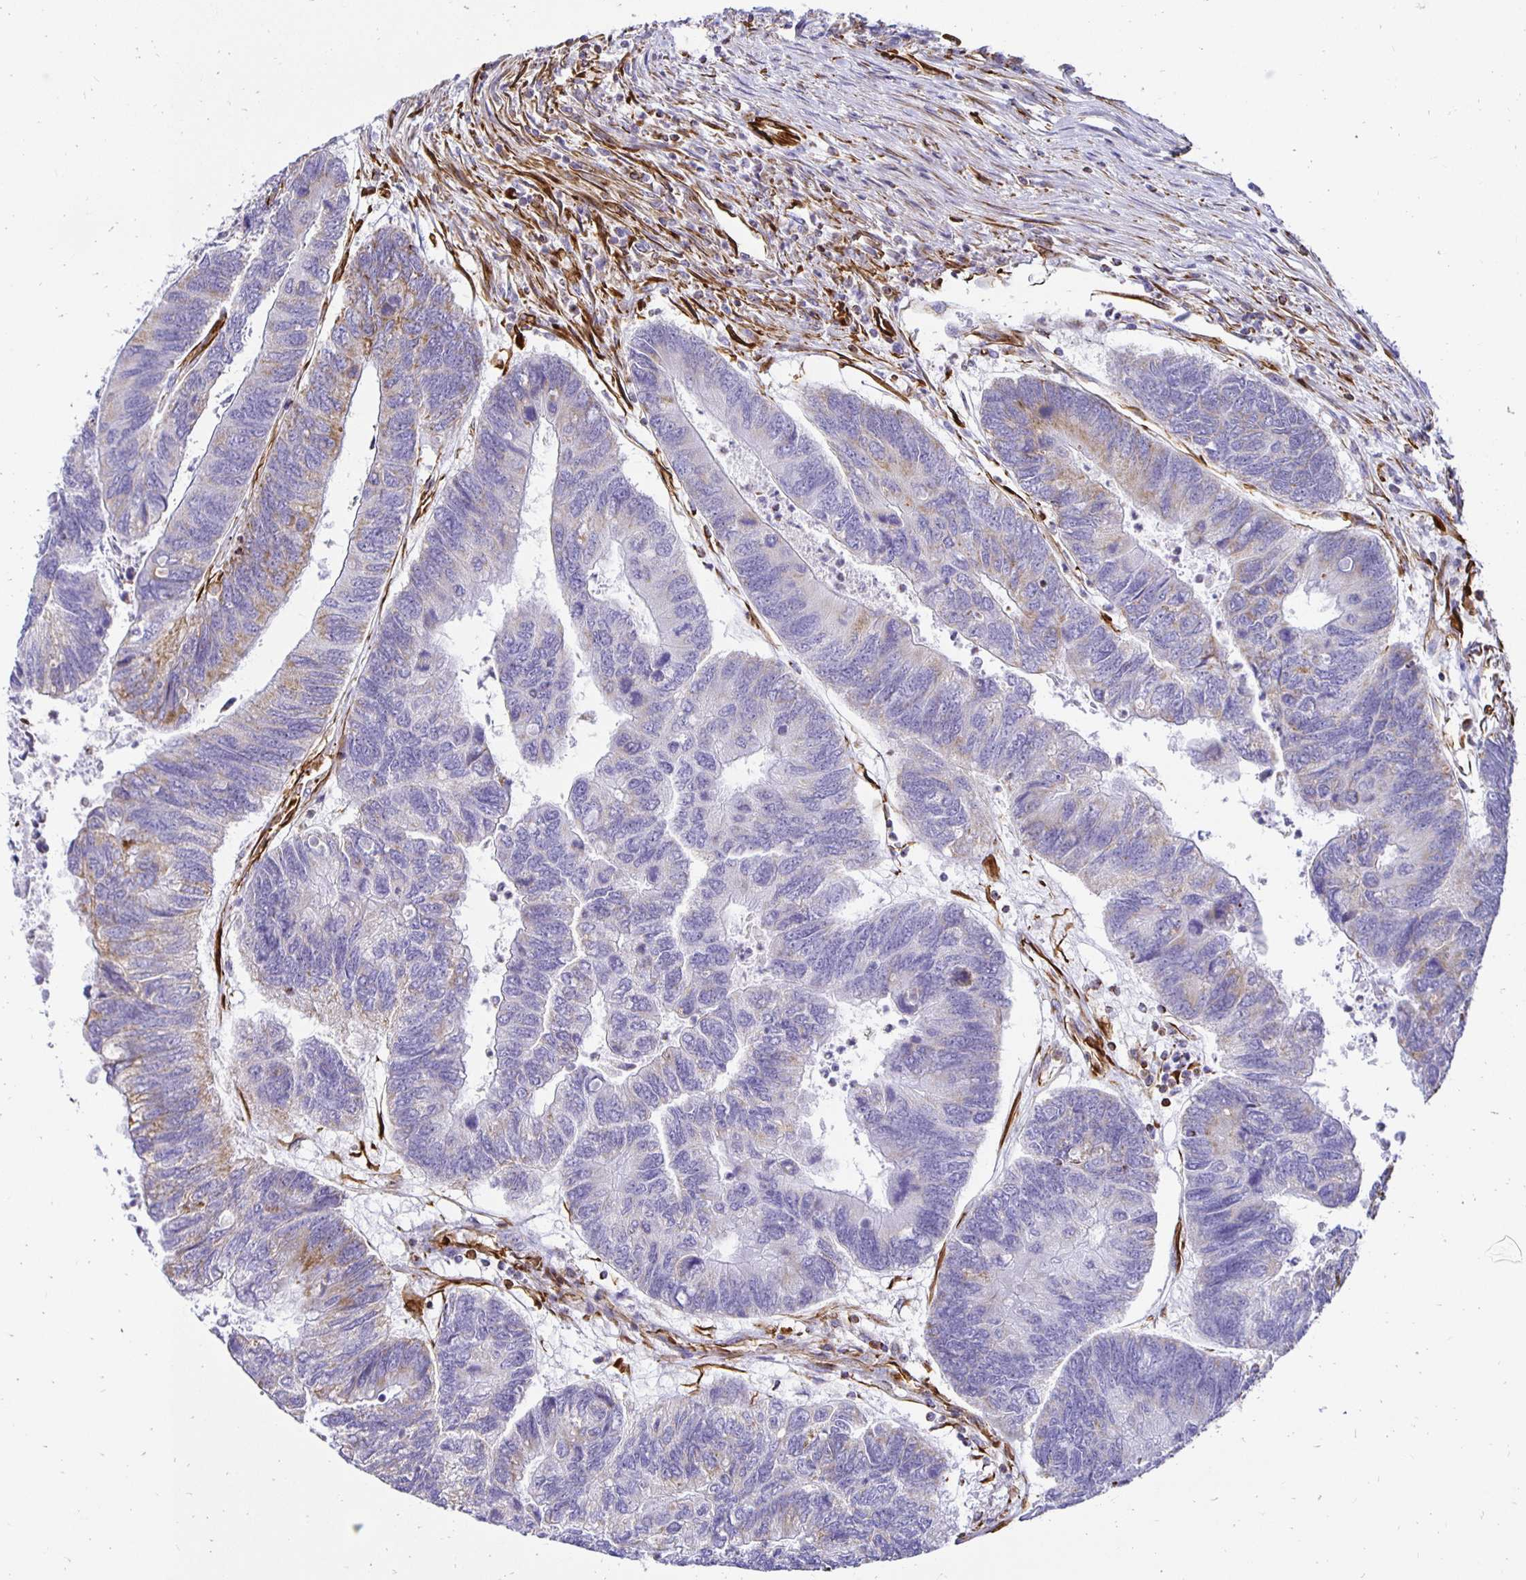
{"staining": {"intensity": "moderate", "quantity": "<25%", "location": "cytoplasmic/membranous"}, "tissue": "colorectal cancer", "cell_type": "Tumor cells", "image_type": "cancer", "snomed": [{"axis": "morphology", "description": "Adenocarcinoma, NOS"}, {"axis": "topography", "description": "Colon"}], "caption": "DAB immunohistochemical staining of colorectal cancer (adenocarcinoma) demonstrates moderate cytoplasmic/membranous protein expression in approximately <25% of tumor cells. (IHC, brightfield microscopy, high magnification).", "gene": "PLAAT2", "patient": {"sex": "female", "age": 67}}